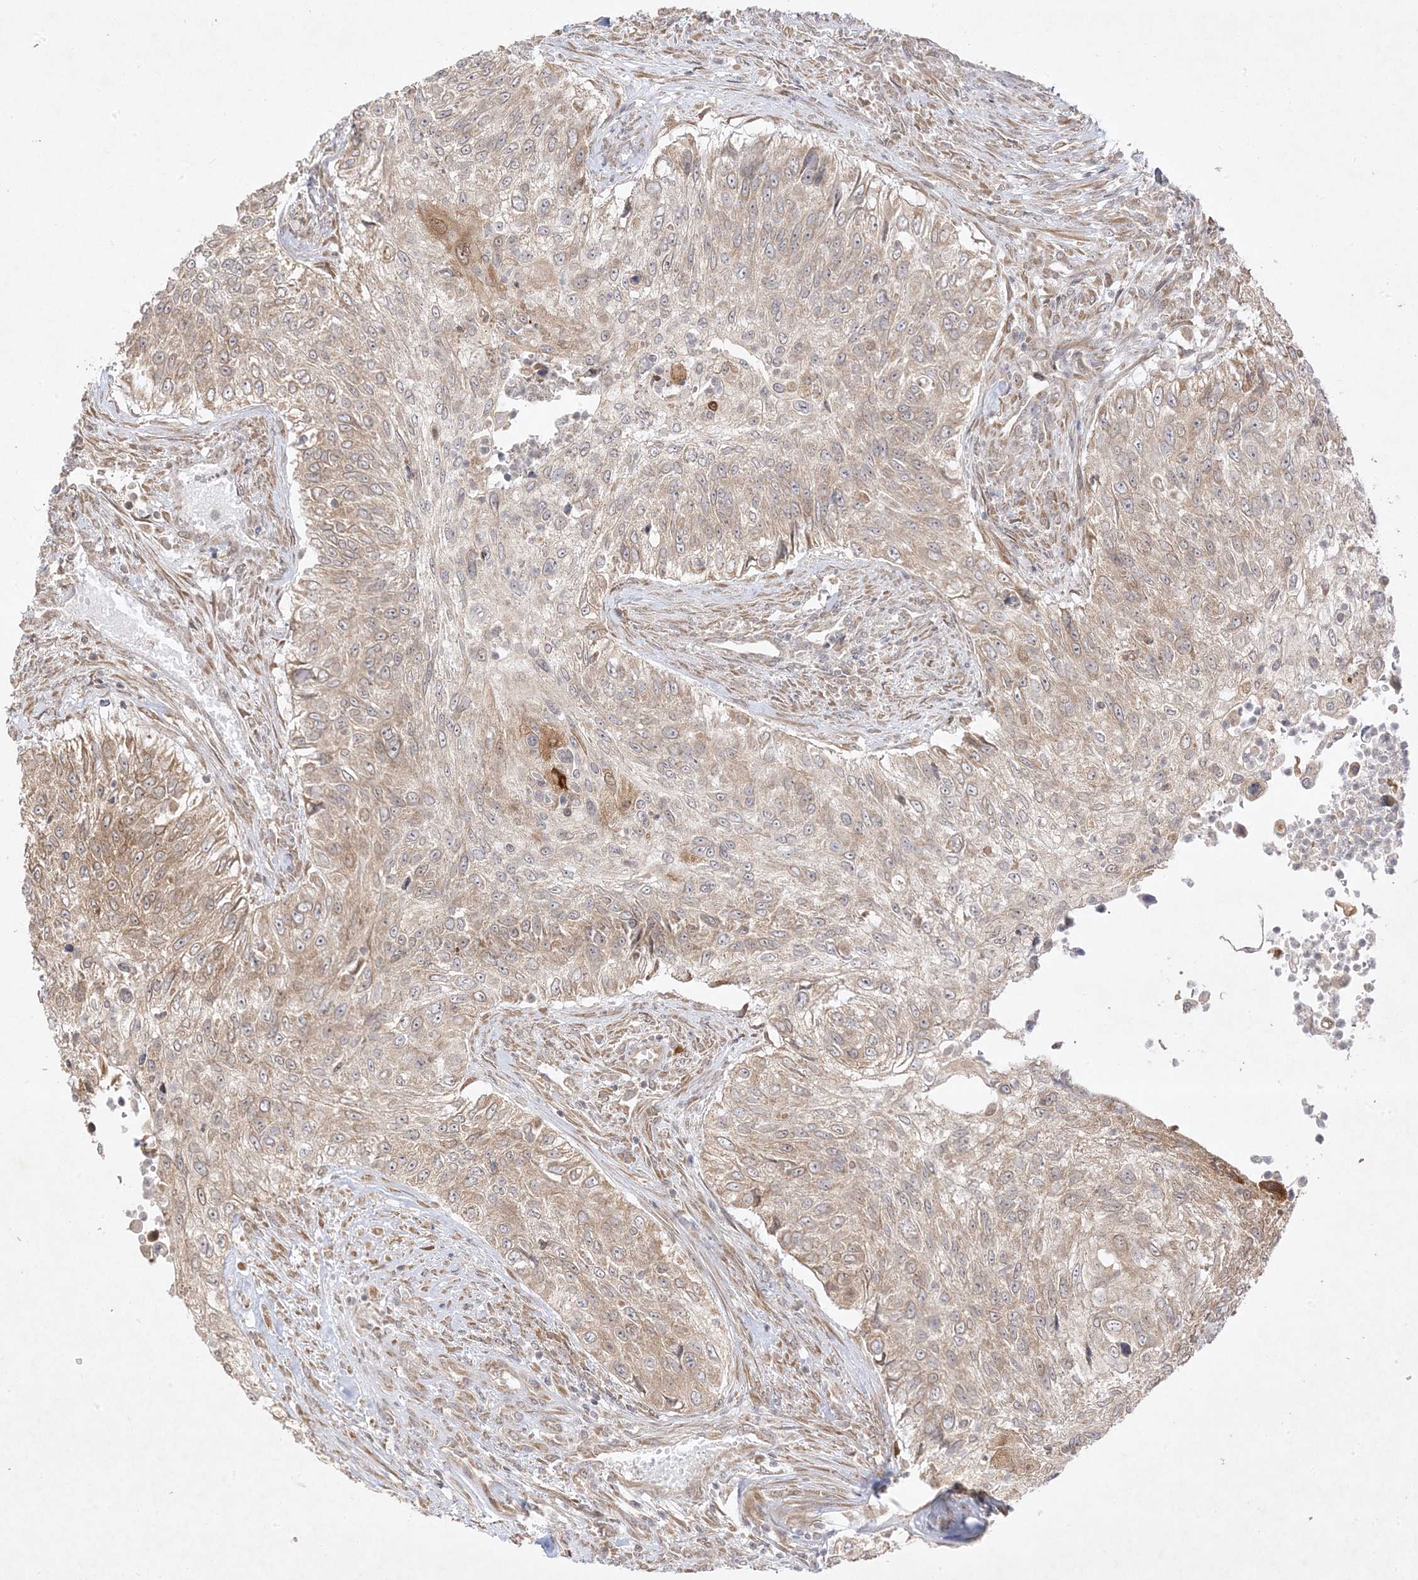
{"staining": {"intensity": "weak", "quantity": ">75%", "location": "cytoplasmic/membranous"}, "tissue": "urothelial cancer", "cell_type": "Tumor cells", "image_type": "cancer", "snomed": [{"axis": "morphology", "description": "Urothelial carcinoma, High grade"}, {"axis": "topography", "description": "Urinary bladder"}], "caption": "Urothelial carcinoma (high-grade) stained with a brown dye demonstrates weak cytoplasmic/membranous positive expression in approximately >75% of tumor cells.", "gene": "C2CD2", "patient": {"sex": "female", "age": 60}}